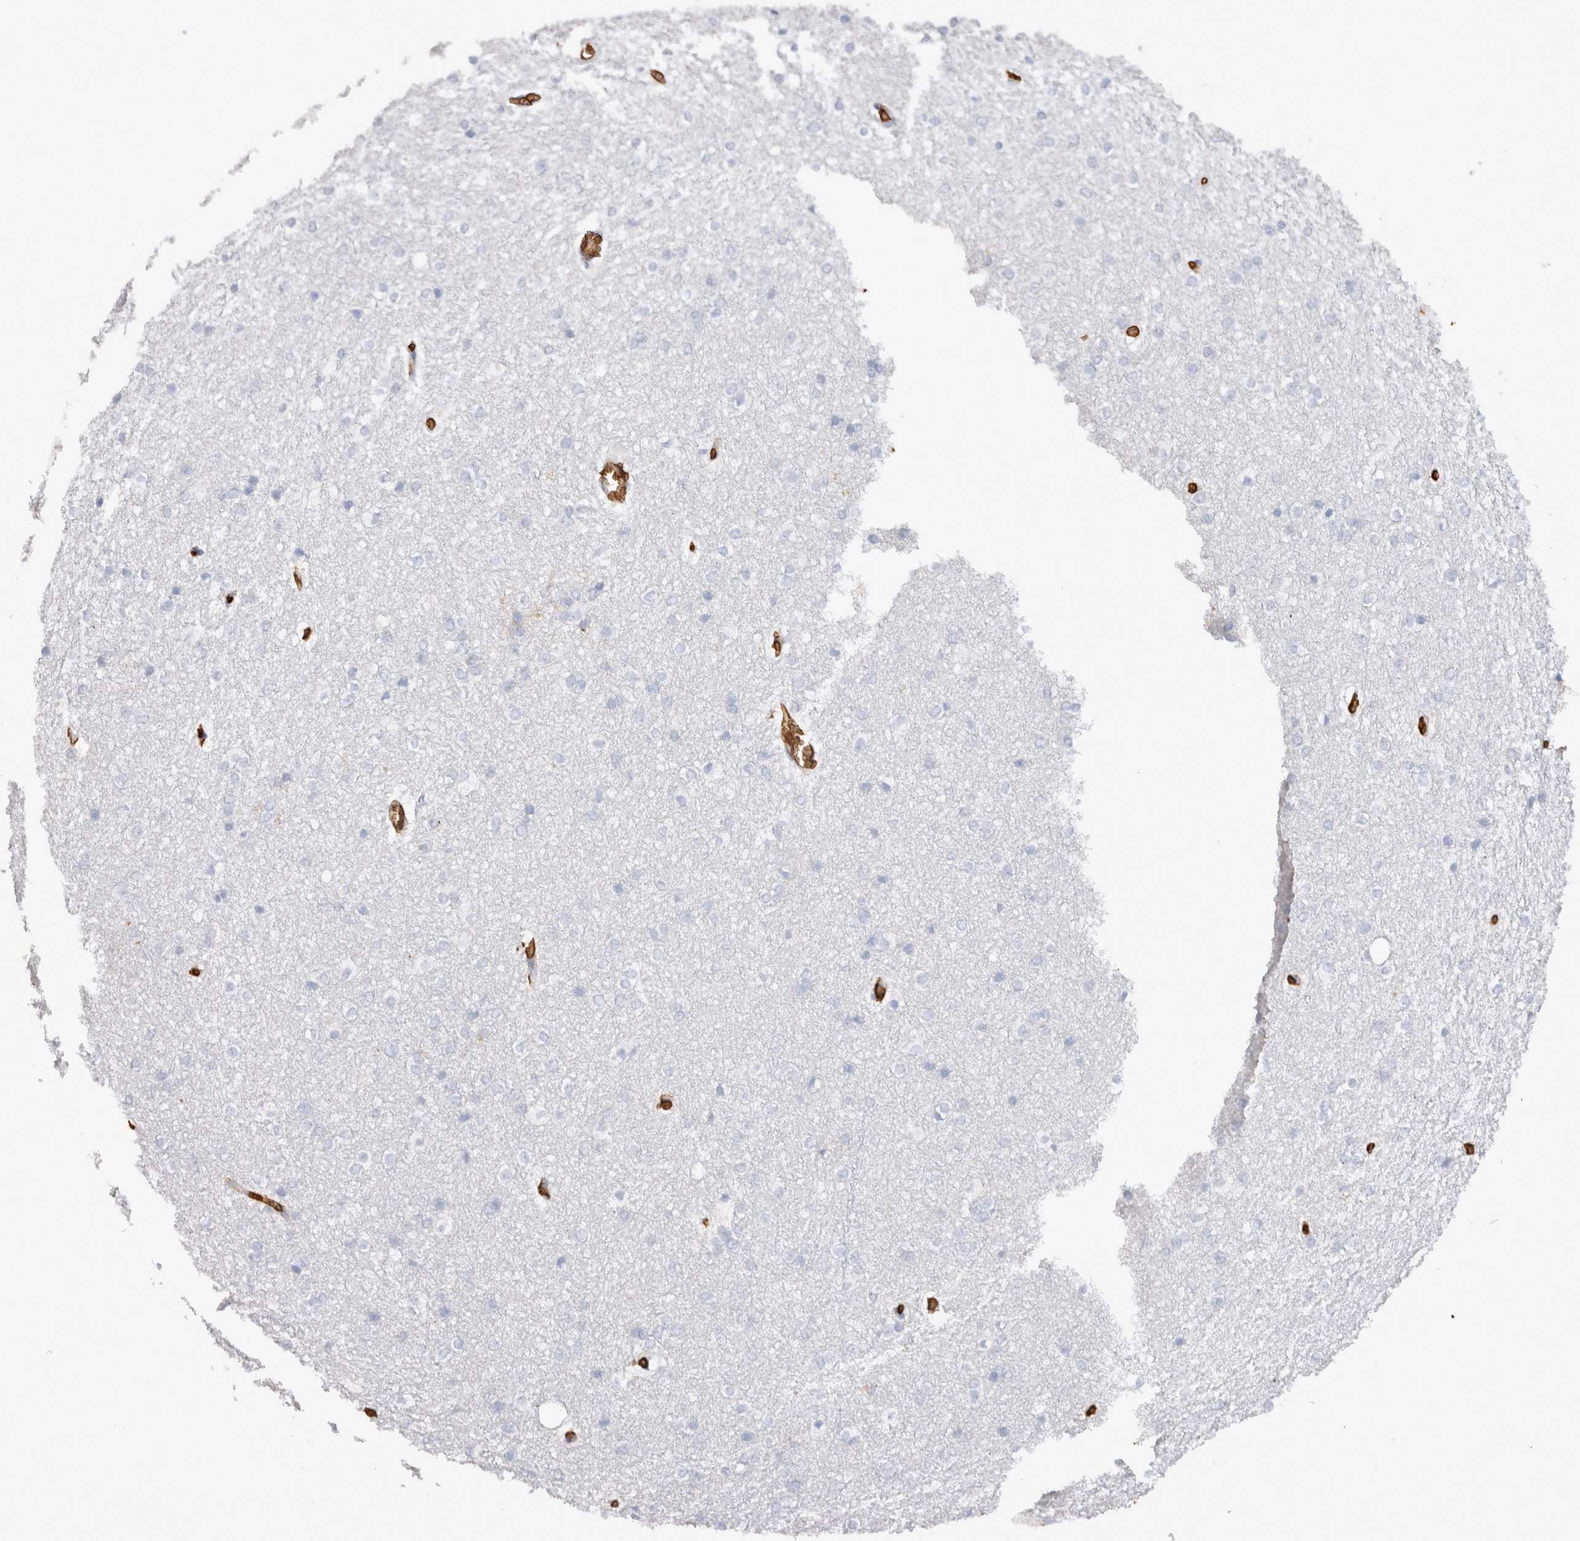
{"staining": {"intensity": "negative", "quantity": "none", "location": "none"}, "tissue": "caudate", "cell_type": "Glial cells", "image_type": "normal", "snomed": [{"axis": "morphology", "description": "Normal tissue, NOS"}, {"axis": "topography", "description": "Lateral ventricle wall"}], "caption": "This image is of unremarkable caudate stained with immunohistochemistry (IHC) to label a protein in brown with the nuclei are counter-stained blue. There is no staining in glial cells.", "gene": "IL17RC", "patient": {"sex": "female", "age": 19}}